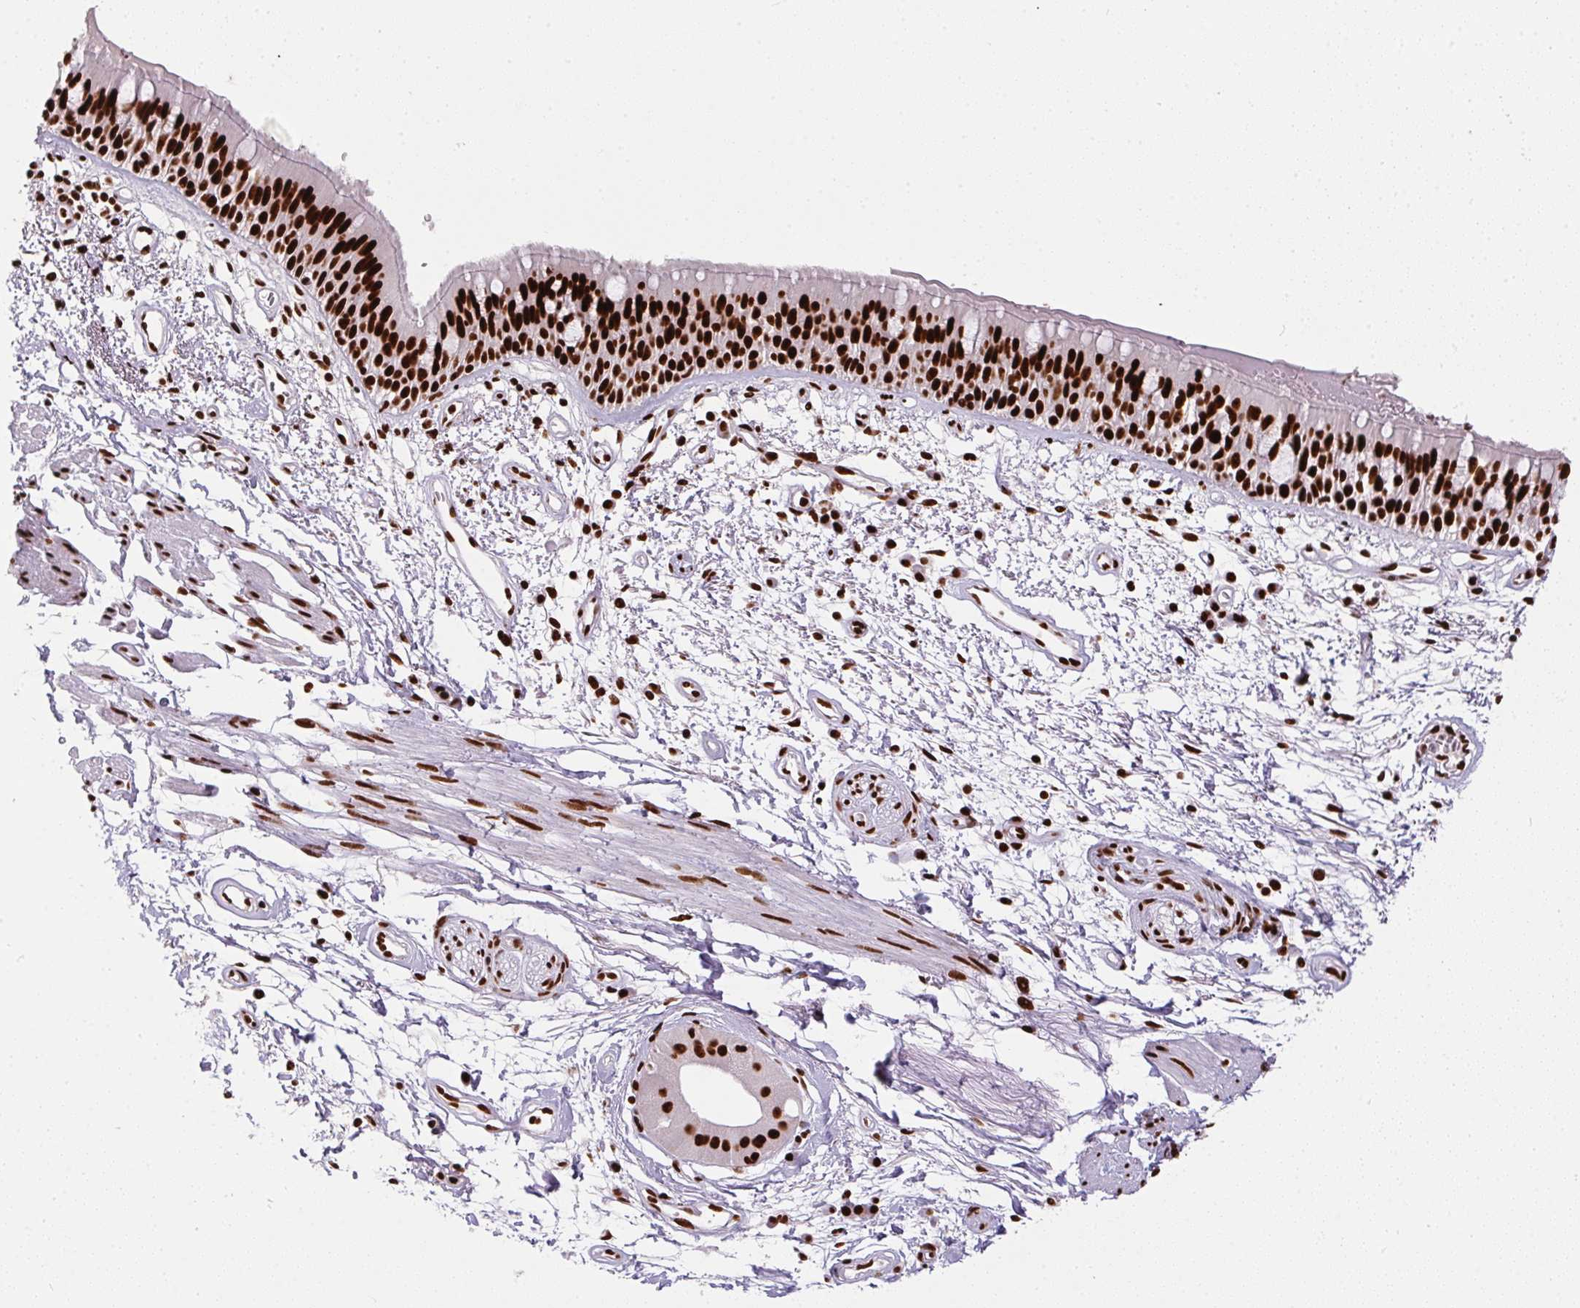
{"staining": {"intensity": "strong", "quantity": ">75%", "location": "nuclear"}, "tissue": "bronchus", "cell_type": "Respiratory epithelial cells", "image_type": "normal", "snomed": [{"axis": "morphology", "description": "Normal tissue, NOS"}, {"axis": "morphology", "description": "Squamous cell carcinoma, NOS"}, {"axis": "topography", "description": "Cartilage tissue"}, {"axis": "topography", "description": "Bronchus"}, {"axis": "topography", "description": "Lung"}], "caption": "This photomicrograph shows IHC staining of normal bronchus, with high strong nuclear positivity in about >75% of respiratory epithelial cells.", "gene": "PAGE3", "patient": {"sex": "male", "age": 66}}